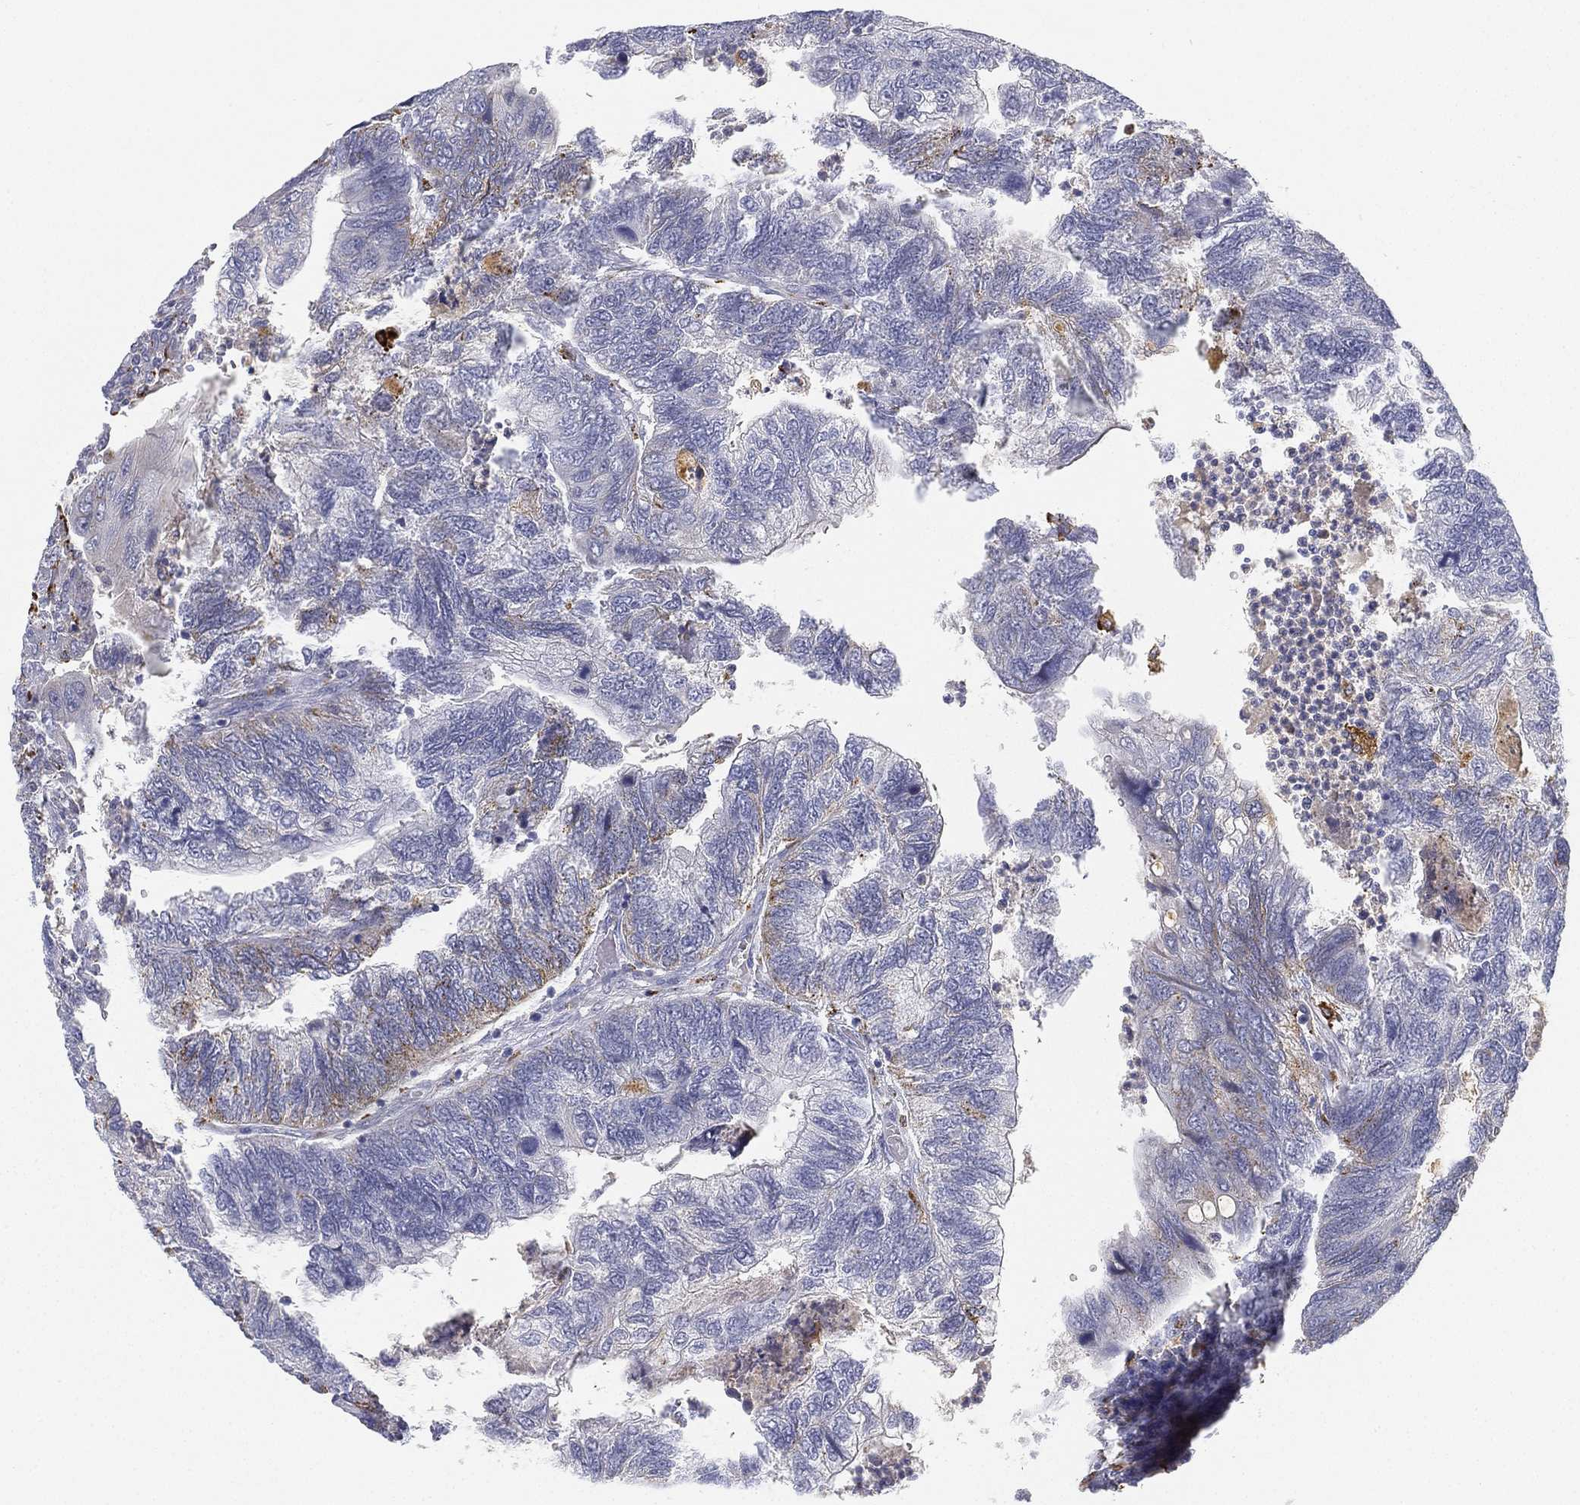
{"staining": {"intensity": "weak", "quantity": "<25%", "location": "cytoplasmic/membranous"}, "tissue": "colorectal cancer", "cell_type": "Tumor cells", "image_type": "cancer", "snomed": [{"axis": "morphology", "description": "Adenocarcinoma, NOS"}, {"axis": "topography", "description": "Colon"}], "caption": "Colorectal cancer was stained to show a protein in brown. There is no significant positivity in tumor cells.", "gene": "NPC2", "patient": {"sex": "female", "age": 67}}